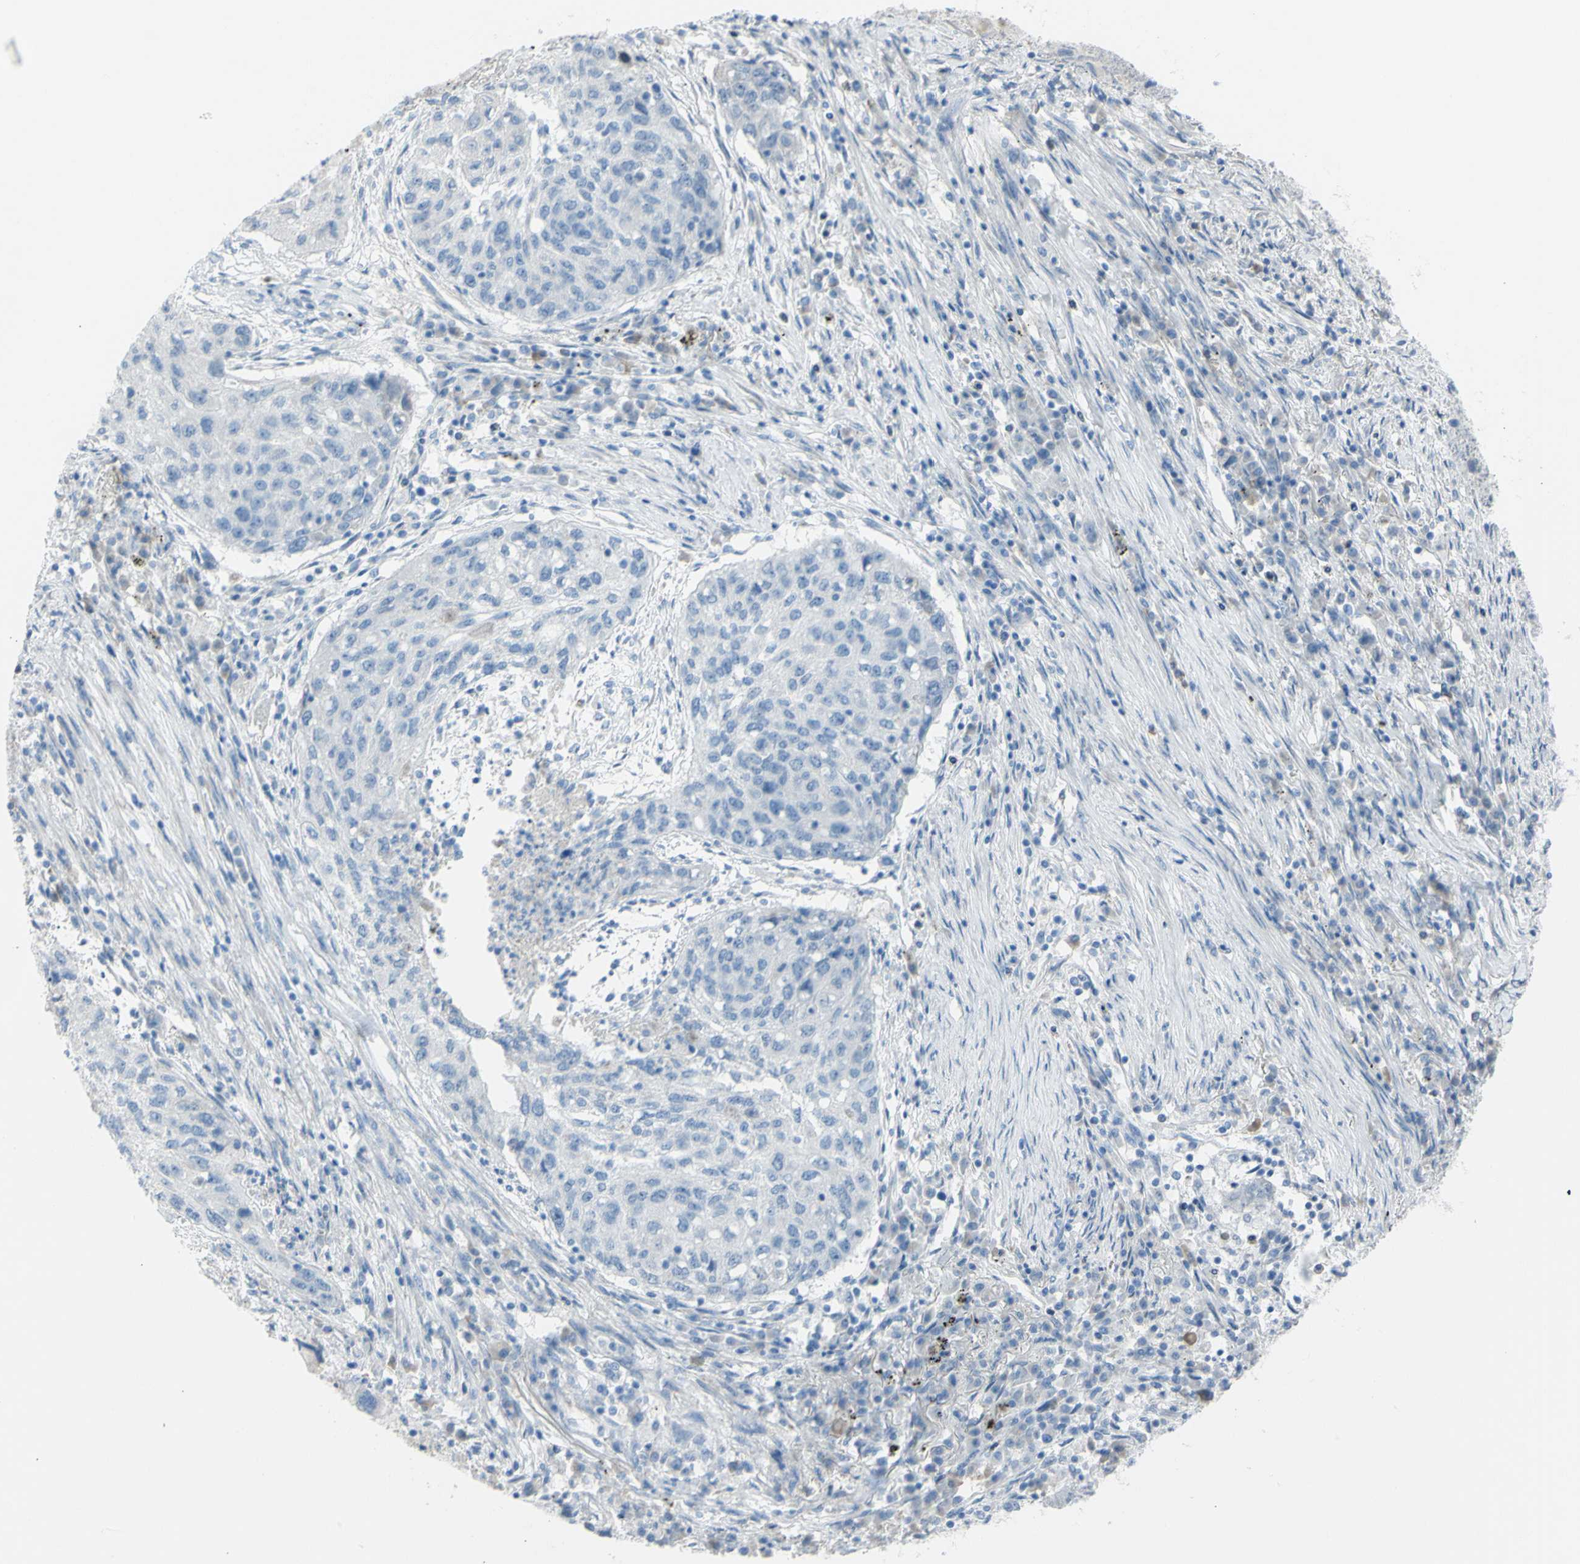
{"staining": {"intensity": "negative", "quantity": "none", "location": "none"}, "tissue": "lung cancer", "cell_type": "Tumor cells", "image_type": "cancer", "snomed": [{"axis": "morphology", "description": "Squamous cell carcinoma, NOS"}, {"axis": "topography", "description": "Lung"}], "caption": "Squamous cell carcinoma (lung) was stained to show a protein in brown. There is no significant staining in tumor cells. Brightfield microscopy of immunohistochemistry stained with DAB (brown) and hematoxylin (blue), captured at high magnification.", "gene": "TFPI2", "patient": {"sex": "female", "age": 63}}